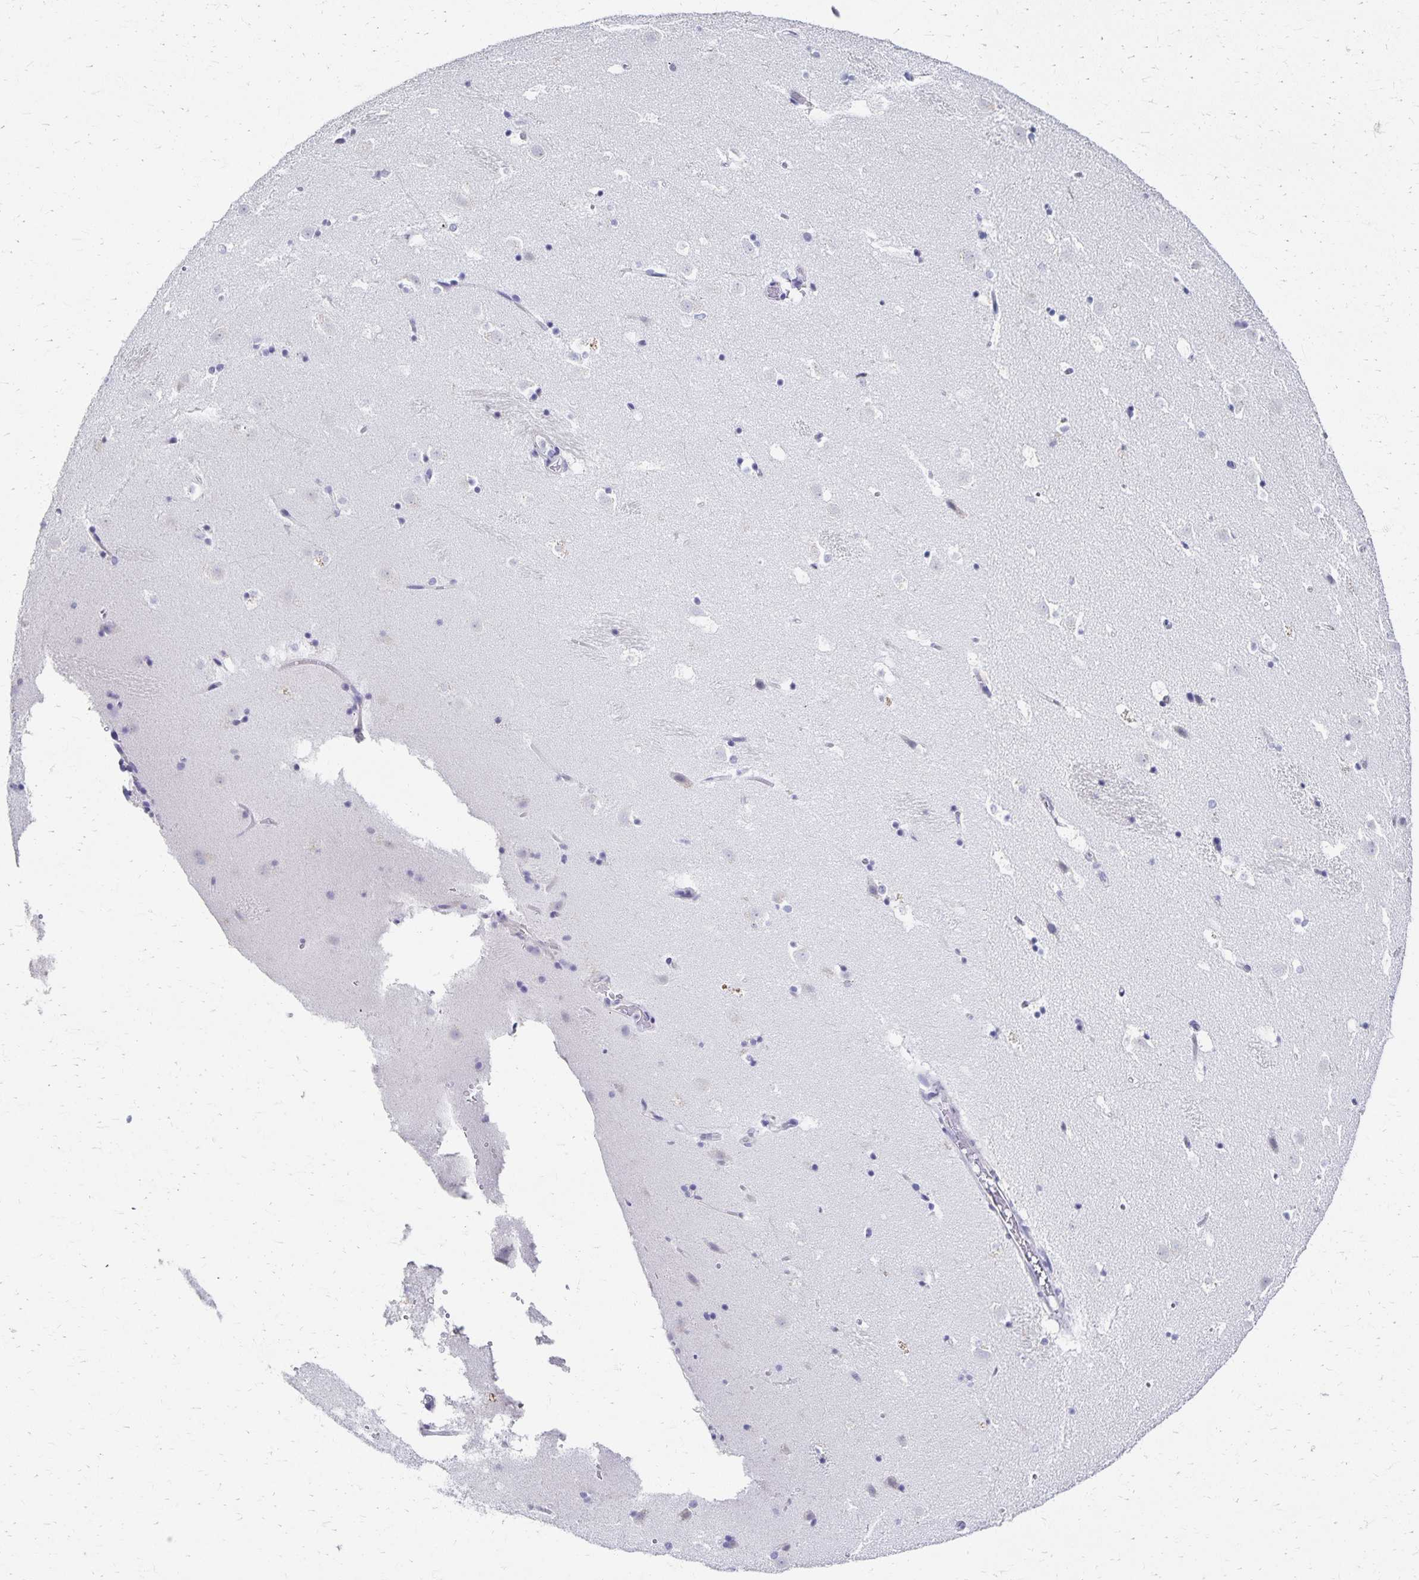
{"staining": {"intensity": "negative", "quantity": "none", "location": "none"}, "tissue": "caudate", "cell_type": "Glial cells", "image_type": "normal", "snomed": [{"axis": "morphology", "description": "Normal tissue, NOS"}, {"axis": "topography", "description": "Lateral ventricle wall"}], "caption": "DAB (3,3'-diaminobenzidine) immunohistochemical staining of normal caudate reveals no significant staining in glial cells. (Immunohistochemistry (ihc), brightfield microscopy, high magnification).", "gene": "DYNLT4", "patient": {"sex": "male", "age": 37}}